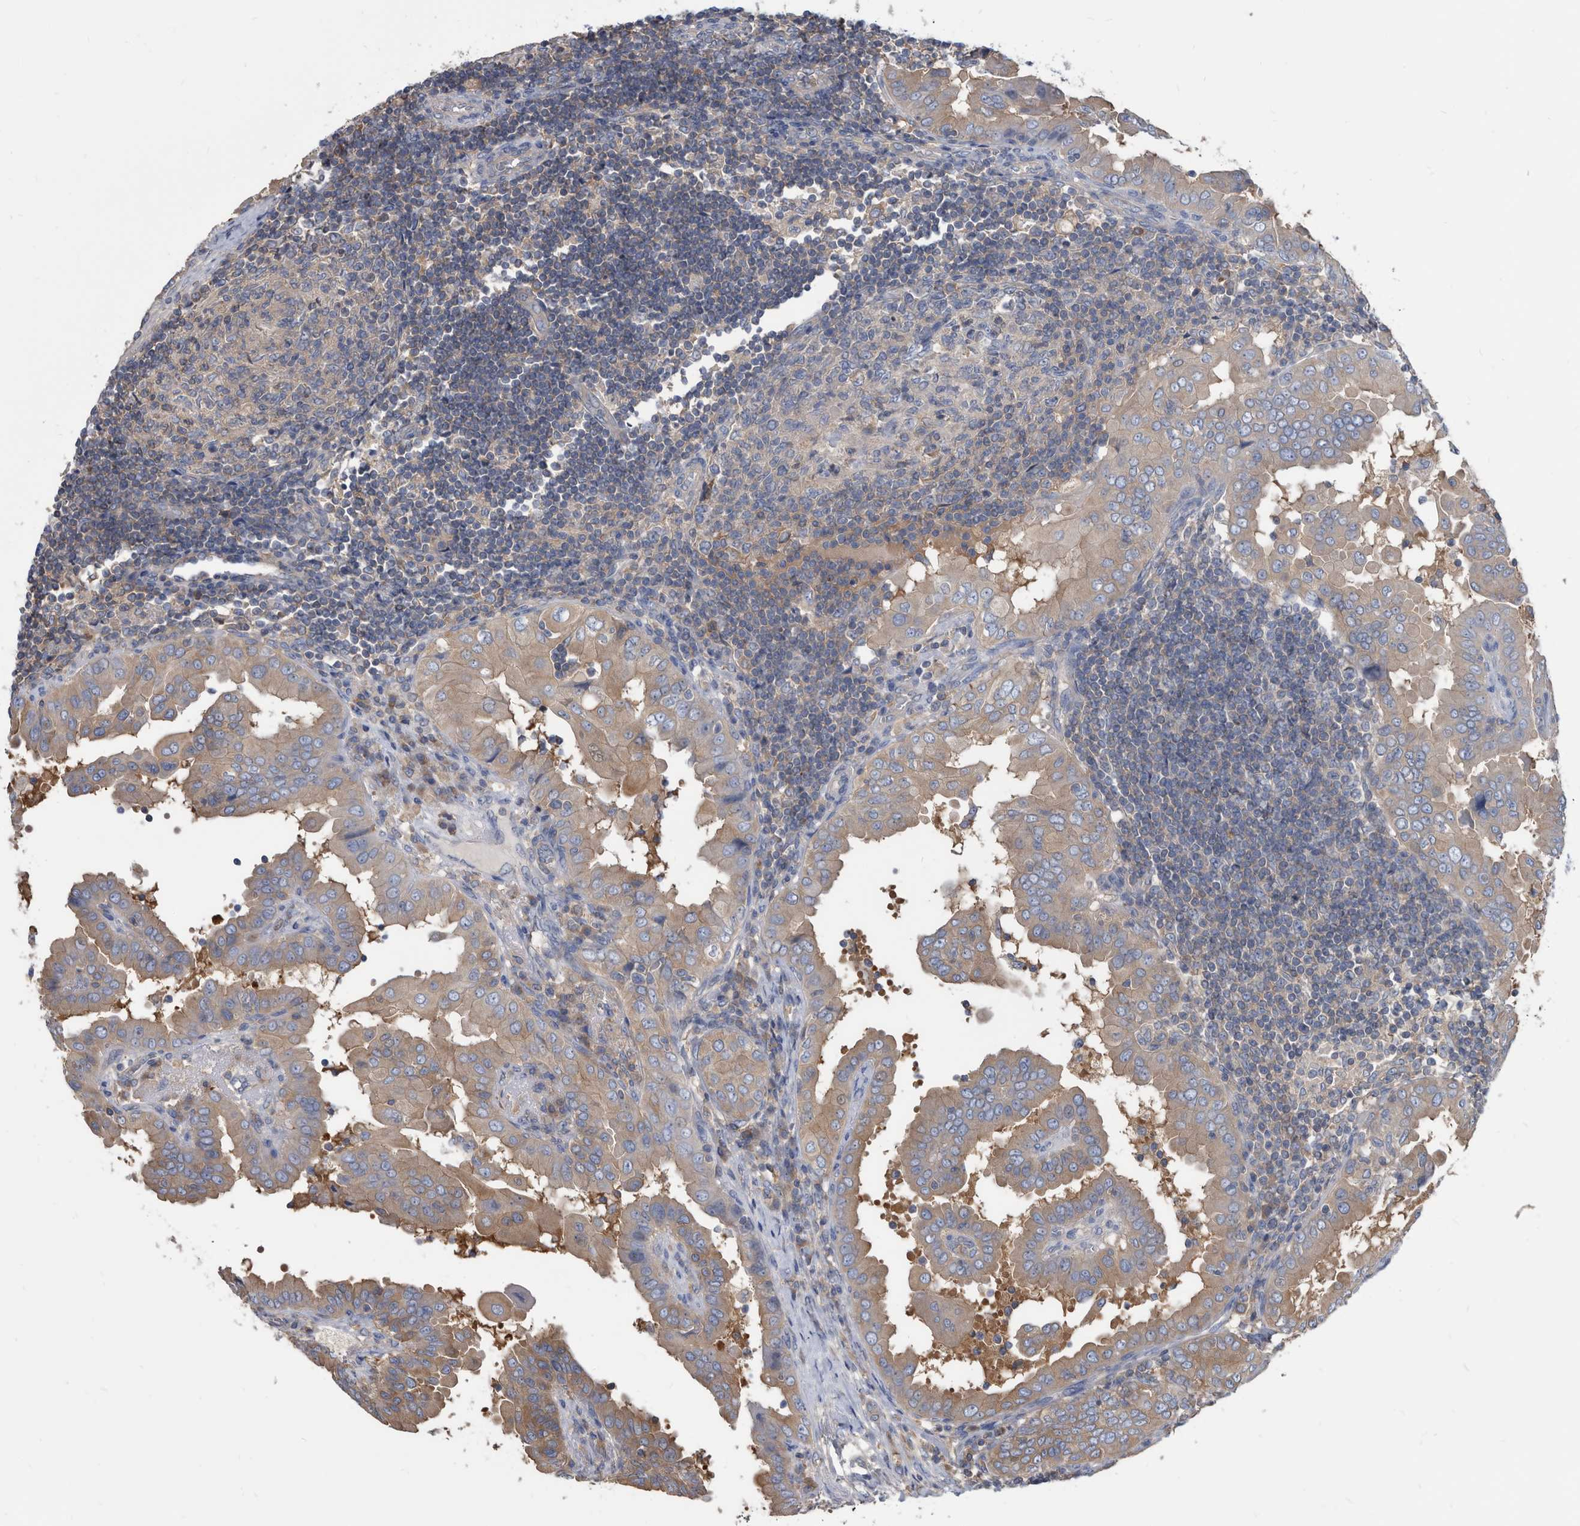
{"staining": {"intensity": "moderate", "quantity": ">75%", "location": "cytoplasmic/membranous"}, "tissue": "thyroid cancer", "cell_type": "Tumor cells", "image_type": "cancer", "snomed": [{"axis": "morphology", "description": "Papillary adenocarcinoma, NOS"}, {"axis": "topography", "description": "Thyroid gland"}], "caption": "Thyroid cancer was stained to show a protein in brown. There is medium levels of moderate cytoplasmic/membranous expression in about >75% of tumor cells.", "gene": "APEH", "patient": {"sex": "male", "age": 33}}